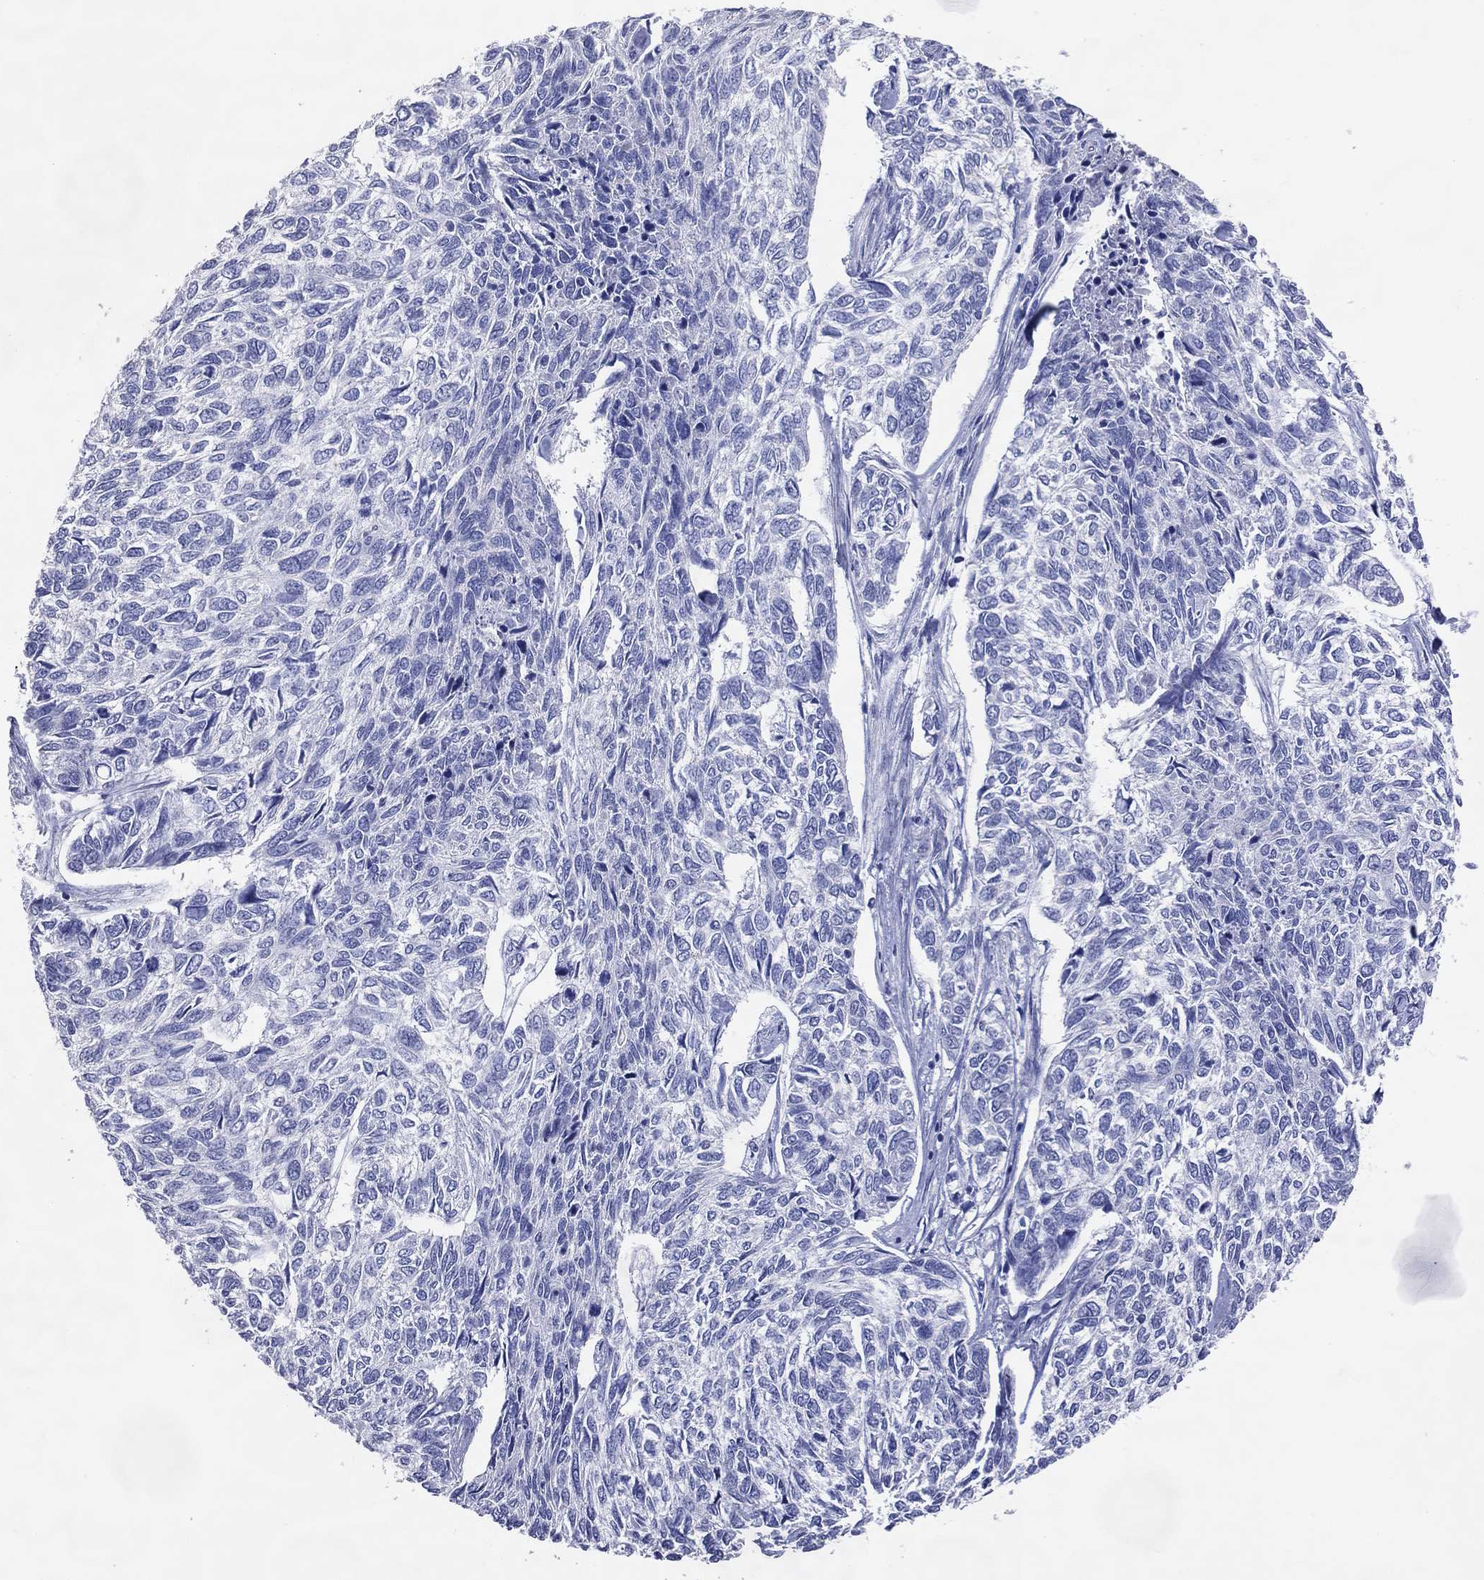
{"staining": {"intensity": "negative", "quantity": "none", "location": "none"}, "tissue": "skin cancer", "cell_type": "Tumor cells", "image_type": "cancer", "snomed": [{"axis": "morphology", "description": "Basal cell carcinoma"}, {"axis": "topography", "description": "Skin"}], "caption": "A histopathology image of human skin cancer (basal cell carcinoma) is negative for staining in tumor cells.", "gene": "DNAH6", "patient": {"sex": "female", "age": 65}}